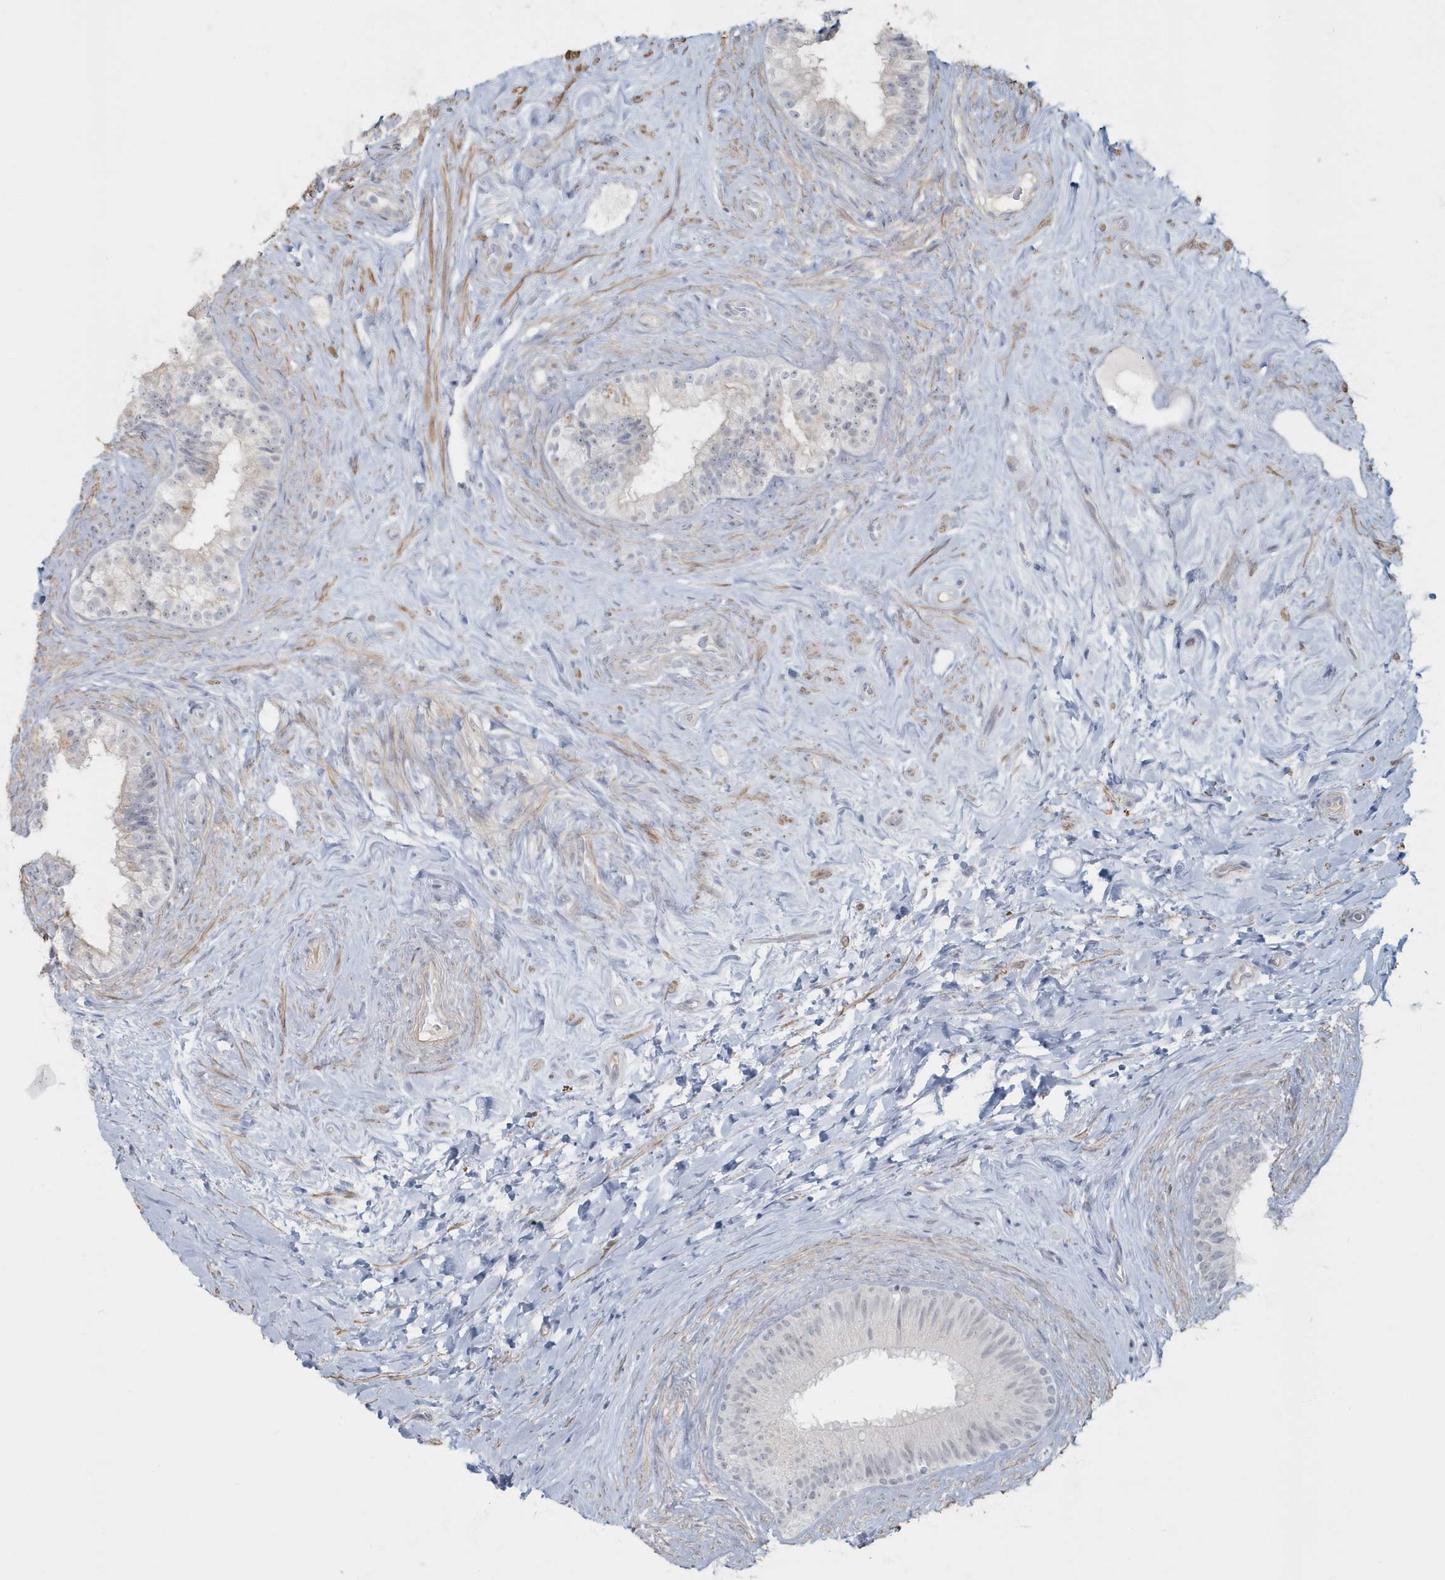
{"staining": {"intensity": "negative", "quantity": "none", "location": "none"}, "tissue": "epididymis", "cell_type": "Glandular cells", "image_type": "normal", "snomed": [{"axis": "morphology", "description": "Normal tissue, NOS"}, {"axis": "topography", "description": "Epididymis"}], "caption": "Protein analysis of benign epididymis exhibits no significant expression in glandular cells. (DAB (3,3'-diaminobenzidine) immunohistochemistry (IHC), high magnification).", "gene": "MYOT", "patient": {"sex": "male", "age": 84}}